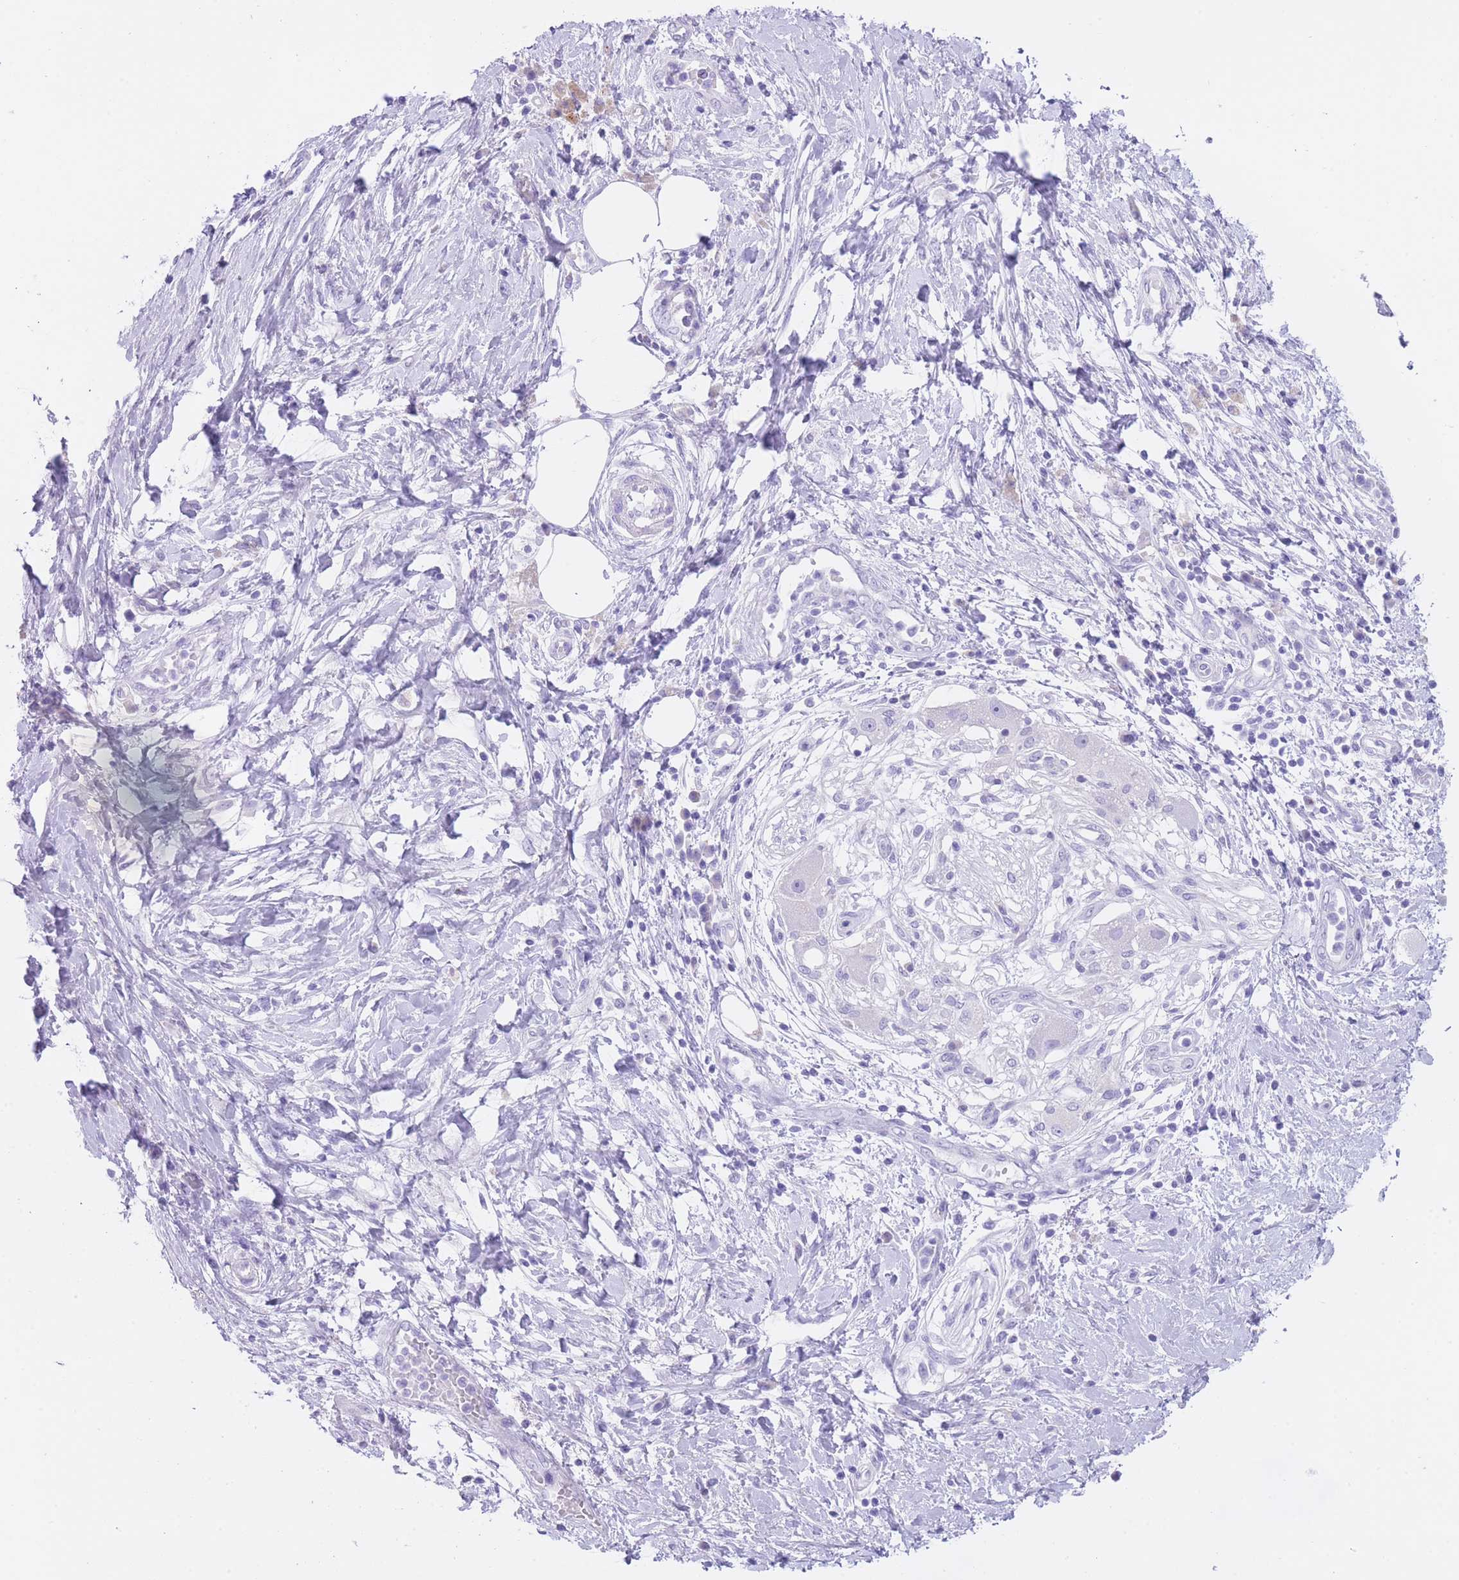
{"staining": {"intensity": "negative", "quantity": "none", "location": "none"}, "tissue": "pancreatic cancer", "cell_type": "Tumor cells", "image_type": "cancer", "snomed": [{"axis": "morphology", "description": "Adenocarcinoma, NOS"}, {"axis": "topography", "description": "Pancreas"}], "caption": "This is an immunohistochemistry (IHC) photomicrograph of adenocarcinoma (pancreatic). There is no expression in tumor cells.", "gene": "QTRT1", "patient": {"sex": "male", "age": 68}}